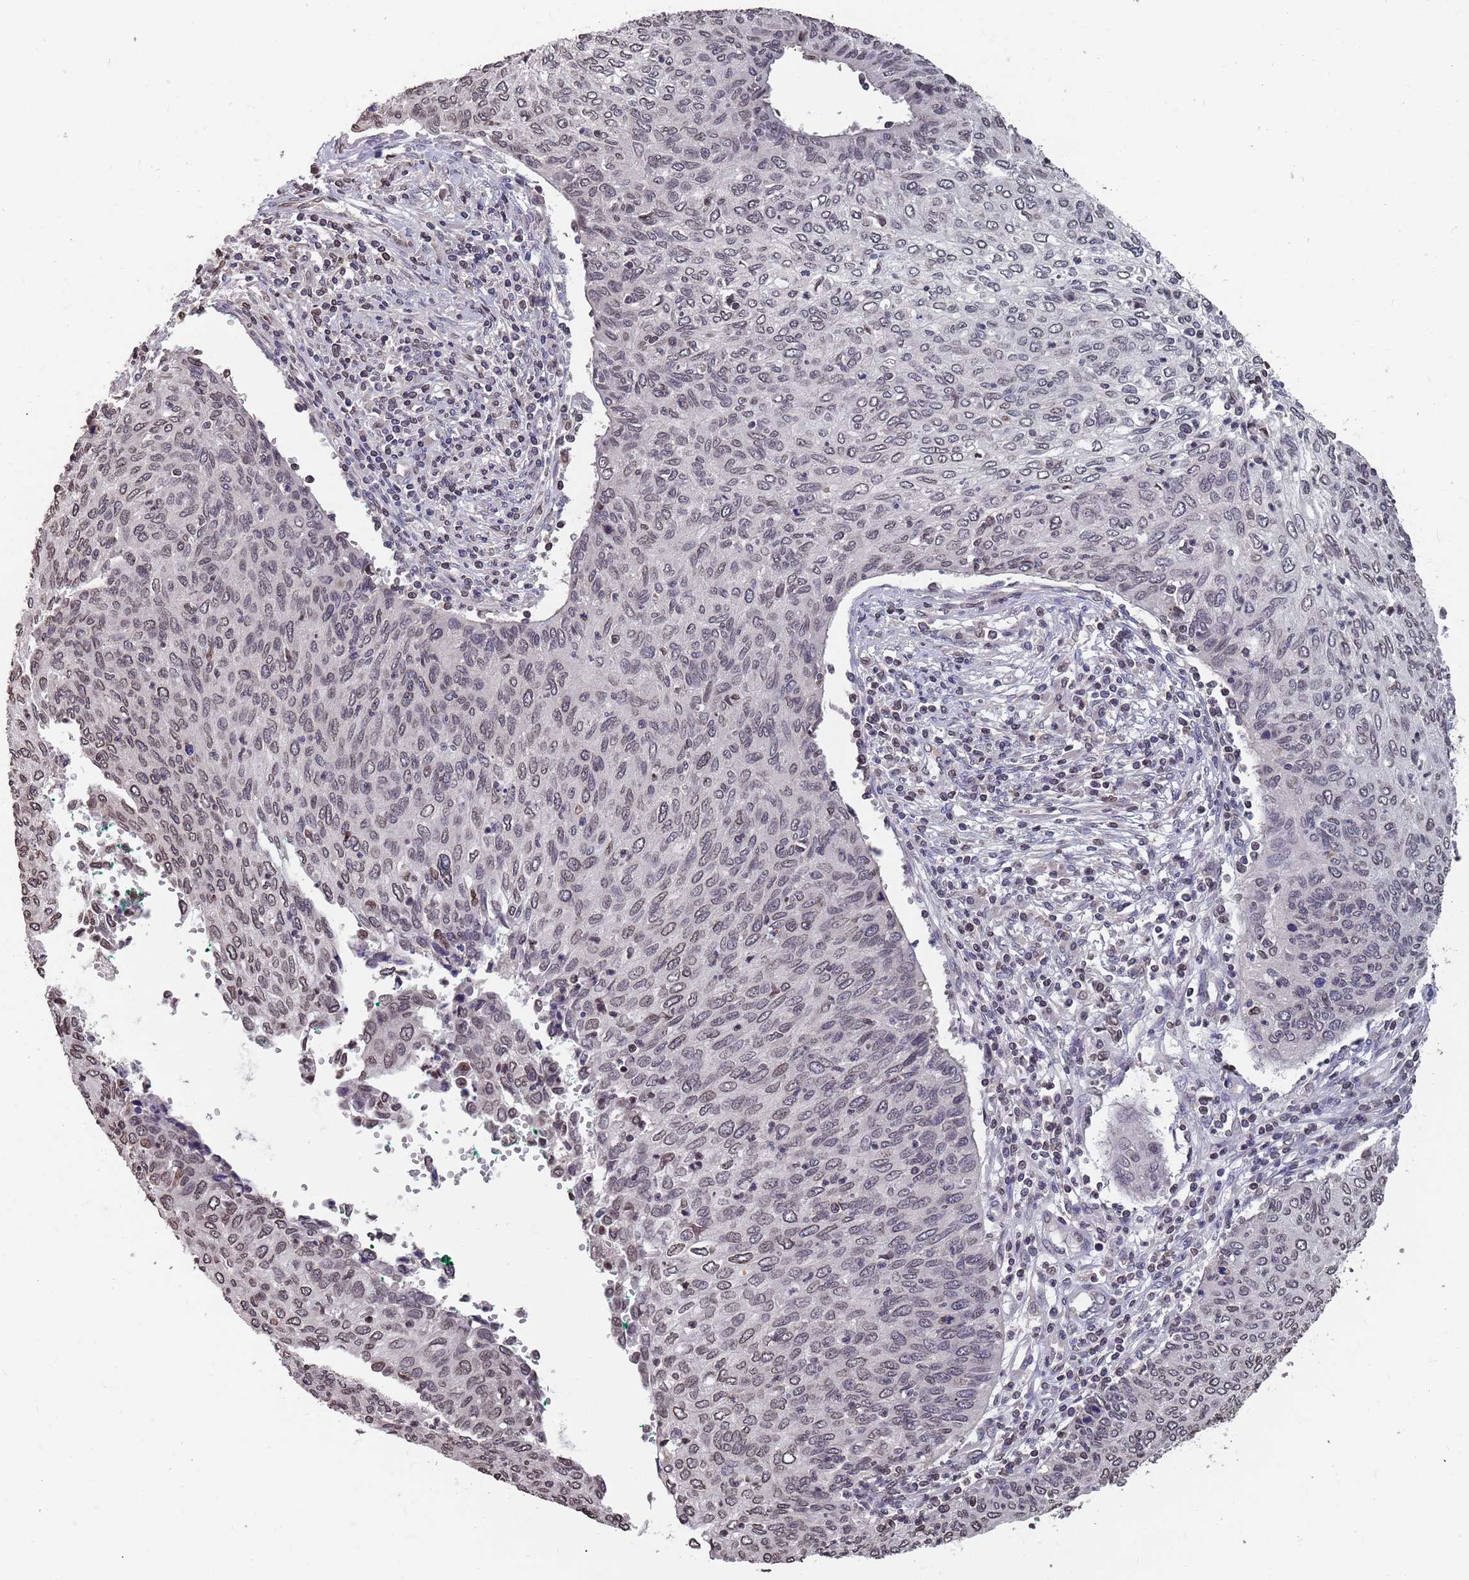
{"staining": {"intensity": "moderate", "quantity": "<25%", "location": "cytoplasmic/membranous,nuclear"}, "tissue": "cervical cancer", "cell_type": "Tumor cells", "image_type": "cancer", "snomed": [{"axis": "morphology", "description": "Squamous cell carcinoma, NOS"}, {"axis": "topography", "description": "Cervix"}], "caption": "A high-resolution histopathology image shows immunohistochemistry staining of squamous cell carcinoma (cervical), which exhibits moderate cytoplasmic/membranous and nuclear positivity in about <25% of tumor cells. The protein of interest is shown in brown color, while the nuclei are stained blue.", "gene": "SDHAF3", "patient": {"sex": "female", "age": 38}}